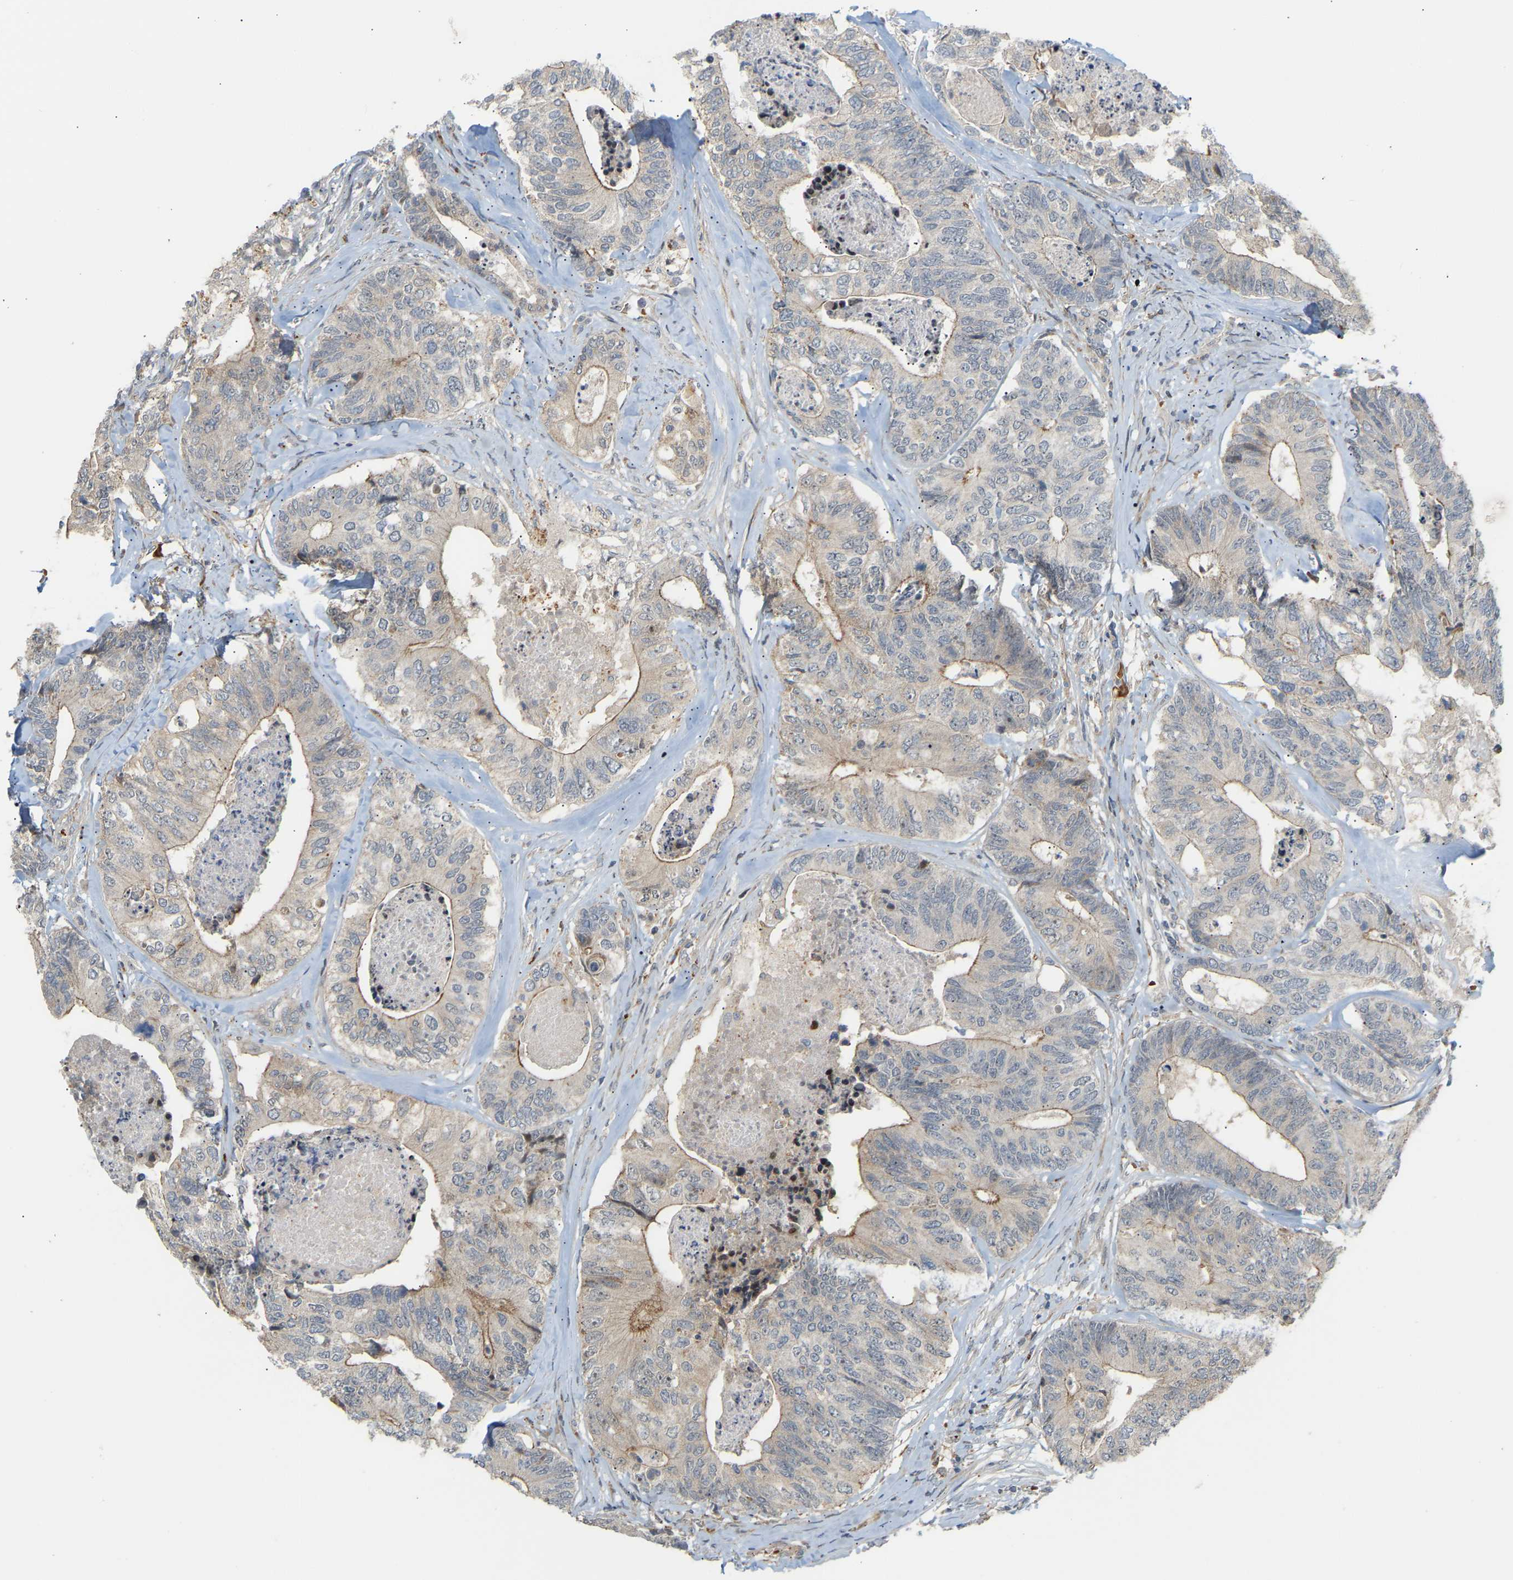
{"staining": {"intensity": "moderate", "quantity": "<25%", "location": "cytoplasmic/membranous"}, "tissue": "colorectal cancer", "cell_type": "Tumor cells", "image_type": "cancer", "snomed": [{"axis": "morphology", "description": "Adenocarcinoma, NOS"}, {"axis": "topography", "description": "Colon"}], "caption": "IHC staining of colorectal cancer (adenocarcinoma), which demonstrates low levels of moderate cytoplasmic/membranous expression in approximately <25% of tumor cells indicating moderate cytoplasmic/membranous protein positivity. The staining was performed using DAB (brown) for protein detection and nuclei were counterstained in hematoxylin (blue).", "gene": "POGLUT2", "patient": {"sex": "female", "age": 67}}